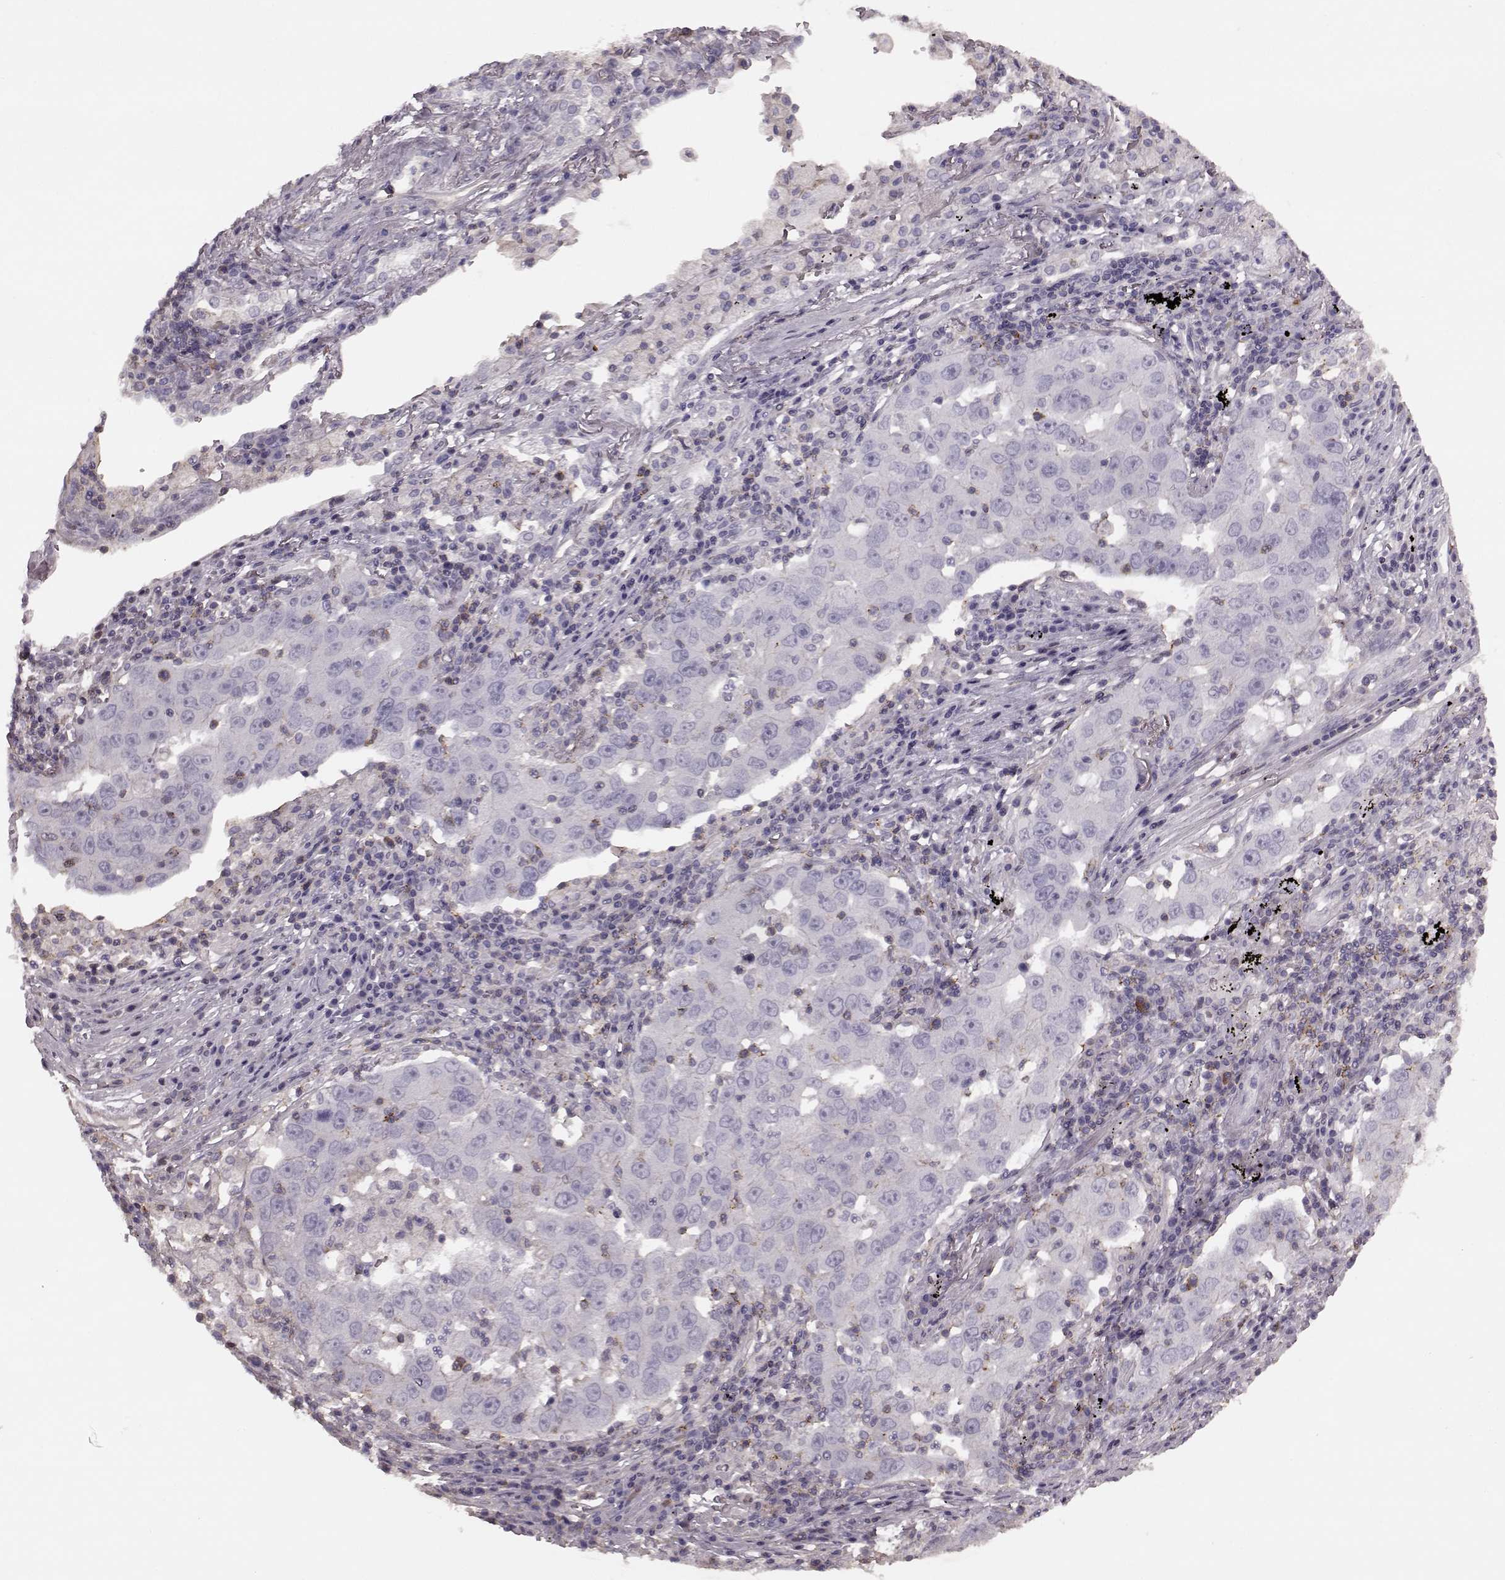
{"staining": {"intensity": "negative", "quantity": "none", "location": "none"}, "tissue": "lung cancer", "cell_type": "Tumor cells", "image_type": "cancer", "snomed": [{"axis": "morphology", "description": "Adenocarcinoma, NOS"}, {"axis": "topography", "description": "Lung"}], "caption": "An immunohistochemistry (IHC) image of lung cancer is shown. There is no staining in tumor cells of lung cancer. (DAB (3,3'-diaminobenzidine) immunohistochemistry, high magnification).", "gene": "PDCD1", "patient": {"sex": "male", "age": 73}}